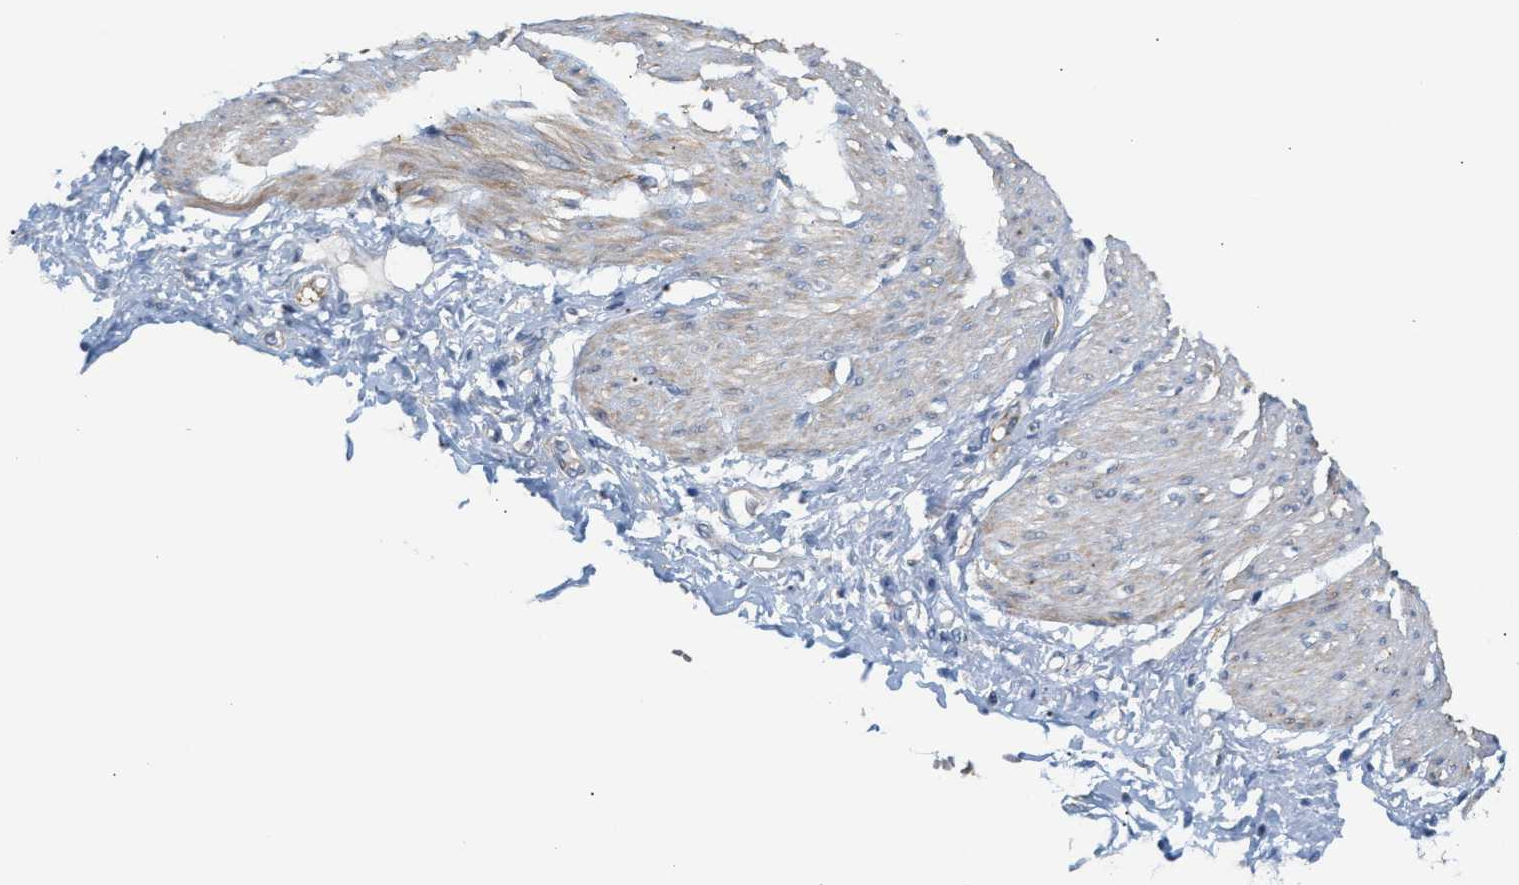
{"staining": {"intensity": "negative", "quantity": "none", "location": "none"}, "tissue": "adipose tissue", "cell_type": "Adipocytes", "image_type": "normal", "snomed": [{"axis": "morphology", "description": "Normal tissue, NOS"}, {"axis": "morphology", "description": "Adenocarcinoma, NOS"}, {"axis": "topography", "description": "Colon"}, {"axis": "topography", "description": "Peripheral nerve tissue"}], "caption": "A photomicrograph of adipose tissue stained for a protein shows no brown staining in adipocytes. The staining is performed using DAB (3,3'-diaminobenzidine) brown chromogen with nuclei counter-stained in using hematoxylin.", "gene": "LRCH1", "patient": {"sex": "male", "age": 14}}